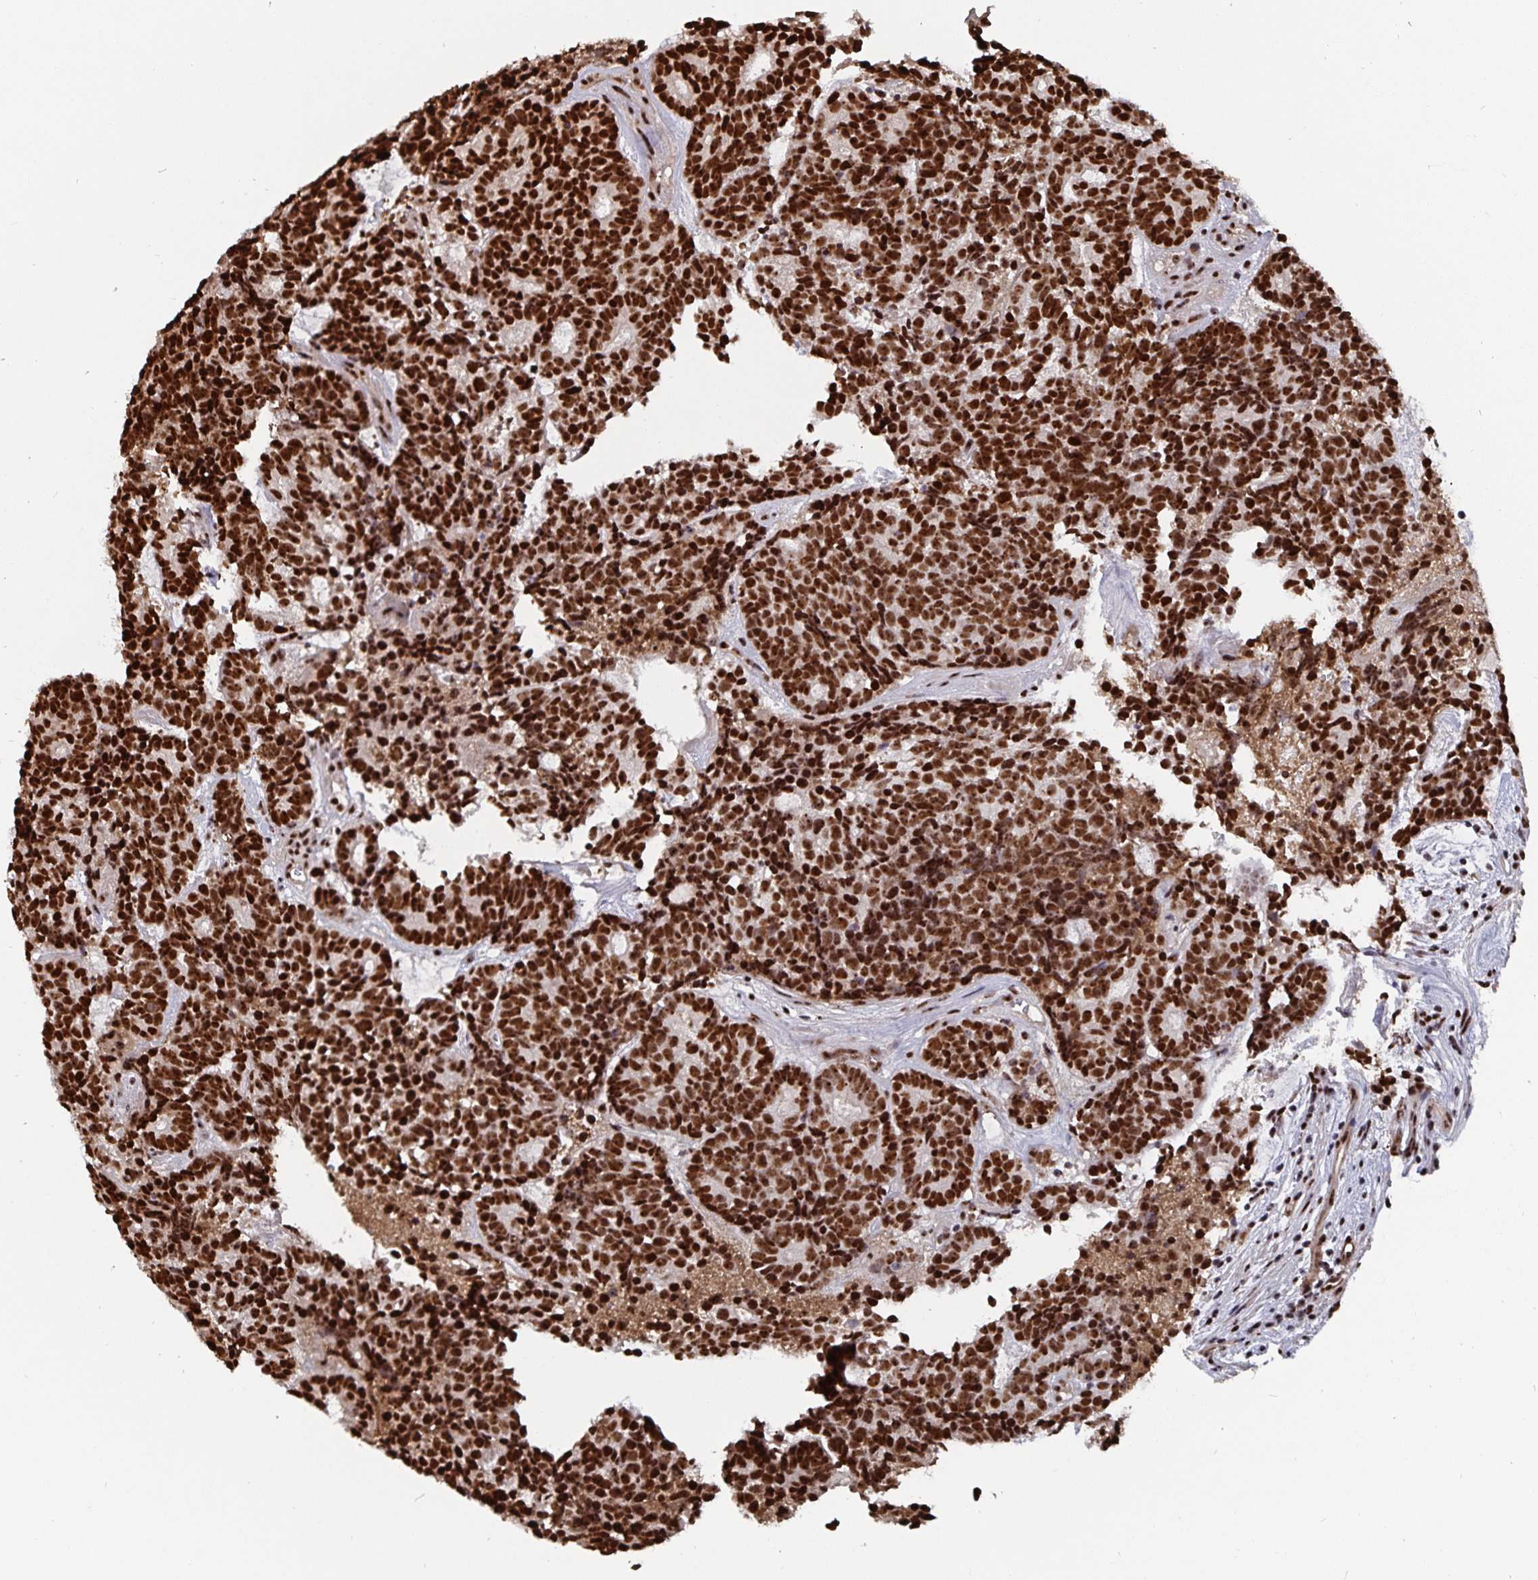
{"staining": {"intensity": "strong", "quantity": ">75%", "location": "nuclear"}, "tissue": "head and neck cancer", "cell_type": "Tumor cells", "image_type": "cancer", "snomed": [{"axis": "morphology", "description": "Adenocarcinoma, NOS"}, {"axis": "topography", "description": "Head-Neck"}], "caption": "Head and neck cancer (adenocarcinoma) stained with a brown dye demonstrates strong nuclear positive positivity in about >75% of tumor cells.", "gene": "LAS1L", "patient": {"sex": "female", "age": 81}}